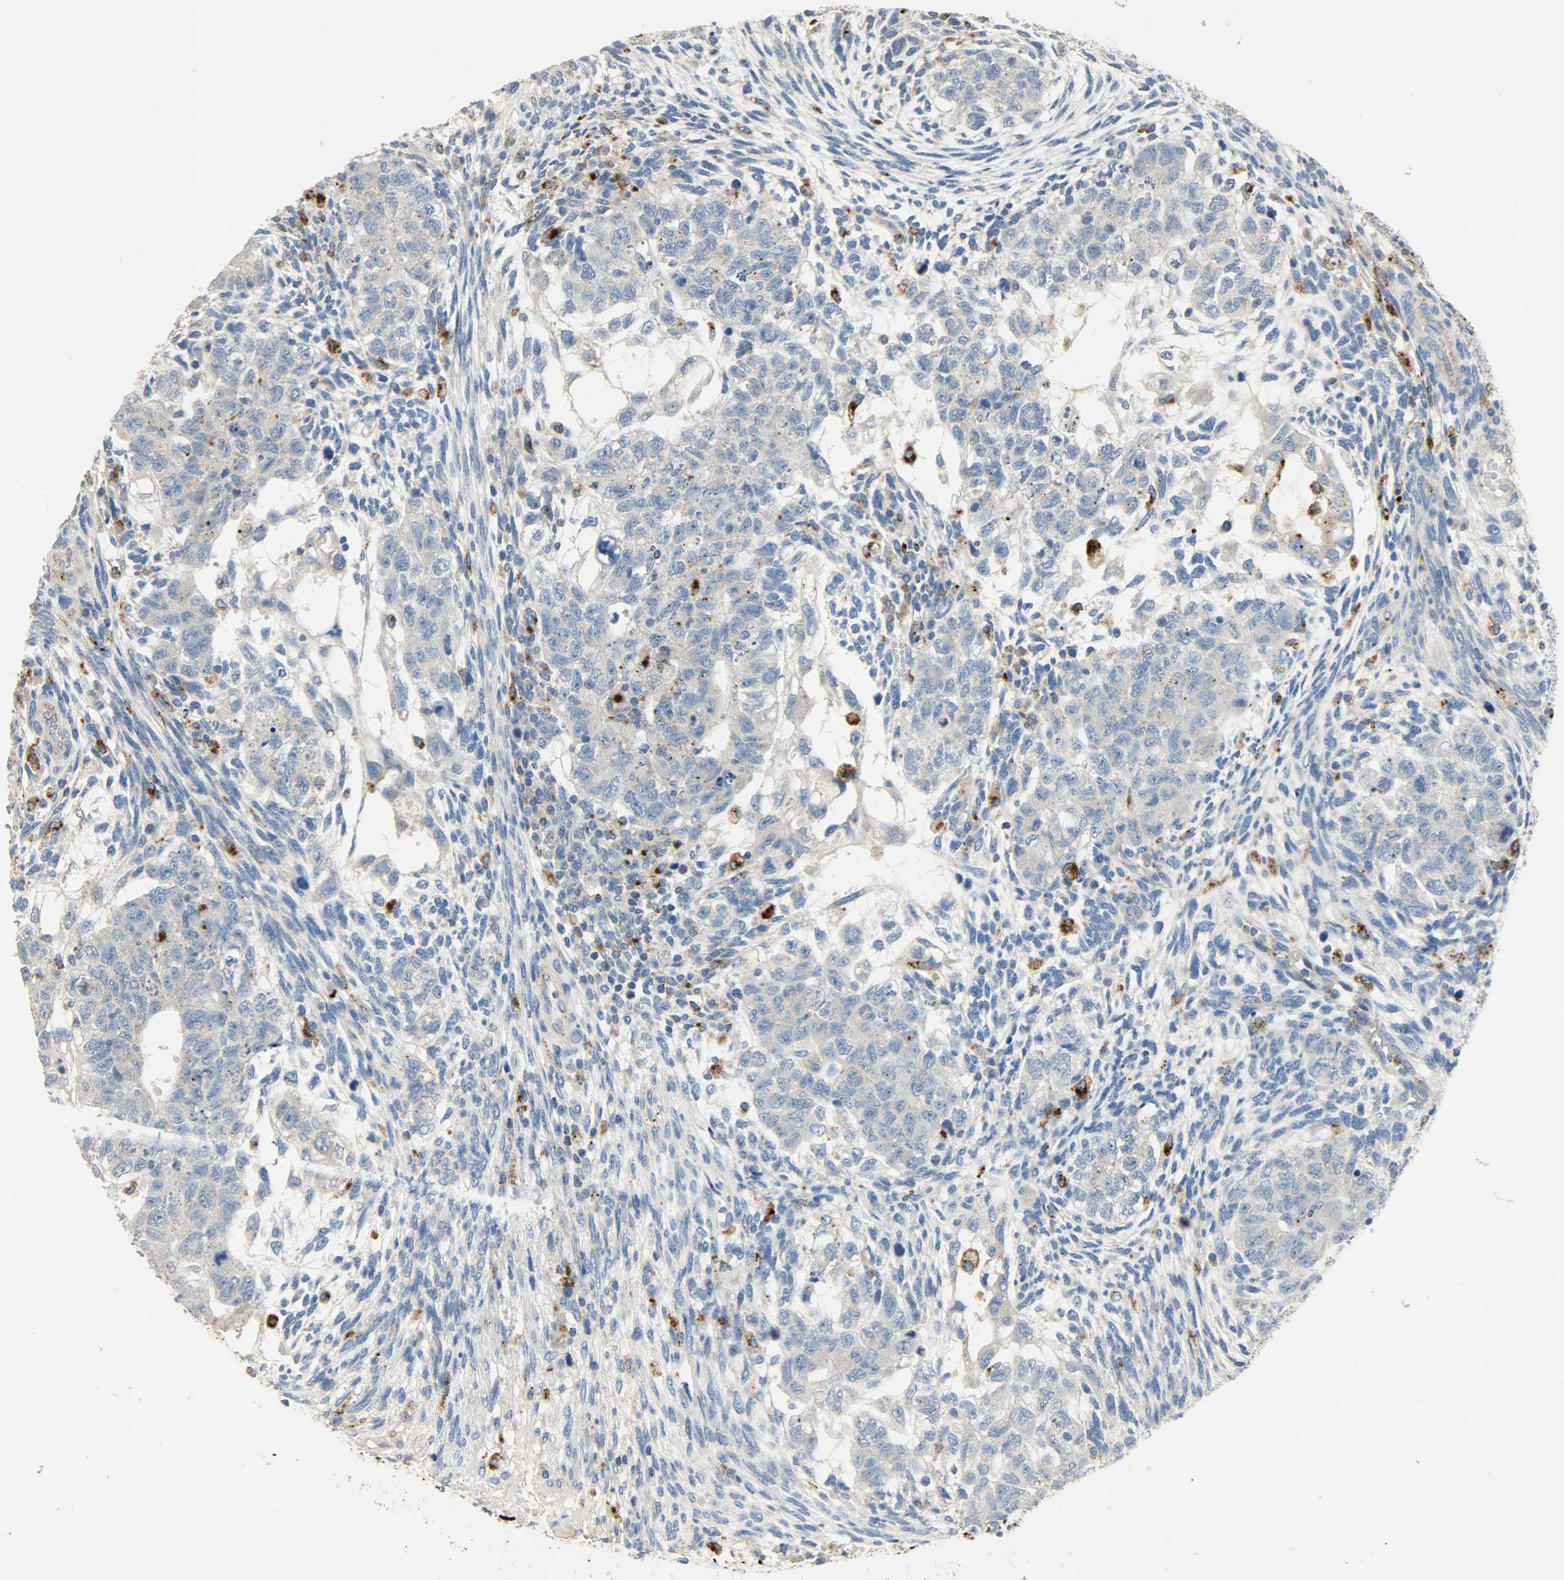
{"staining": {"intensity": "weak", "quantity": "<25%", "location": "cytoplasmic/membranous"}, "tissue": "testis cancer", "cell_type": "Tumor cells", "image_type": "cancer", "snomed": [{"axis": "morphology", "description": "Normal tissue, NOS"}, {"axis": "morphology", "description": "Carcinoma, Embryonal, NOS"}, {"axis": "topography", "description": "Testis"}], "caption": "Tumor cells show no significant positivity in testis cancer.", "gene": "ASAH1", "patient": {"sex": "male", "age": 36}}